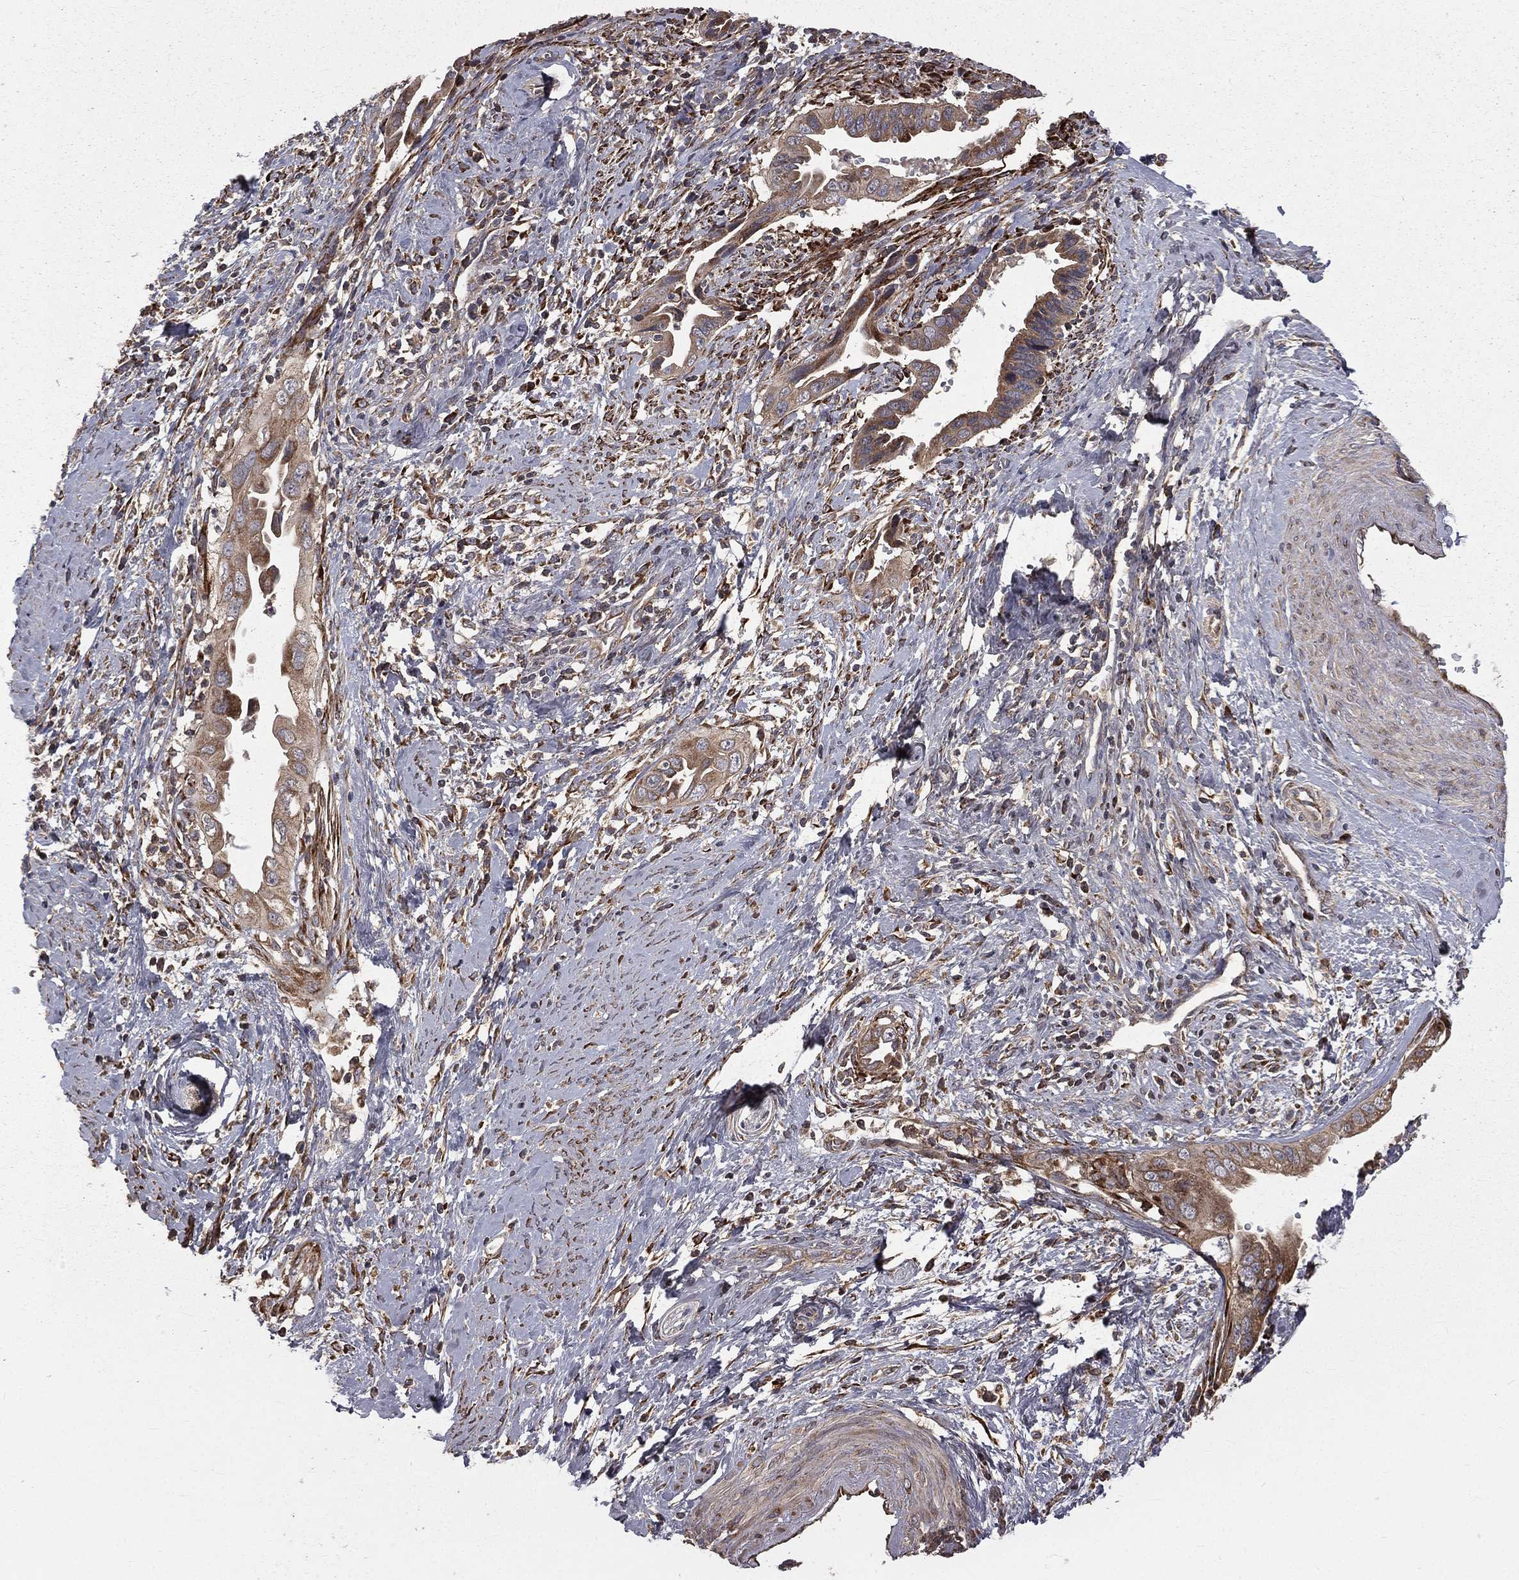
{"staining": {"intensity": "moderate", "quantity": ">75%", "location": "cytoplasmic/membranous"}, "tissue": "cervical cancer", "cell_type": "Tumor cells", "image_type": "cancer", "snomed": [{"axis": "morphology", "description": "Adenocarcinoma, NOS"}, {"axis": "topography", "description": "Cervix"}], "caption": "A histopathology image showing moderate cytoplasmic/membranous expression in approximately >75% of tumor cells in cervical cancer, as visualized by brown immunohistochemical staining.", "gene": "OLFML1", "patient": {"sex": "female", "age": 42}}